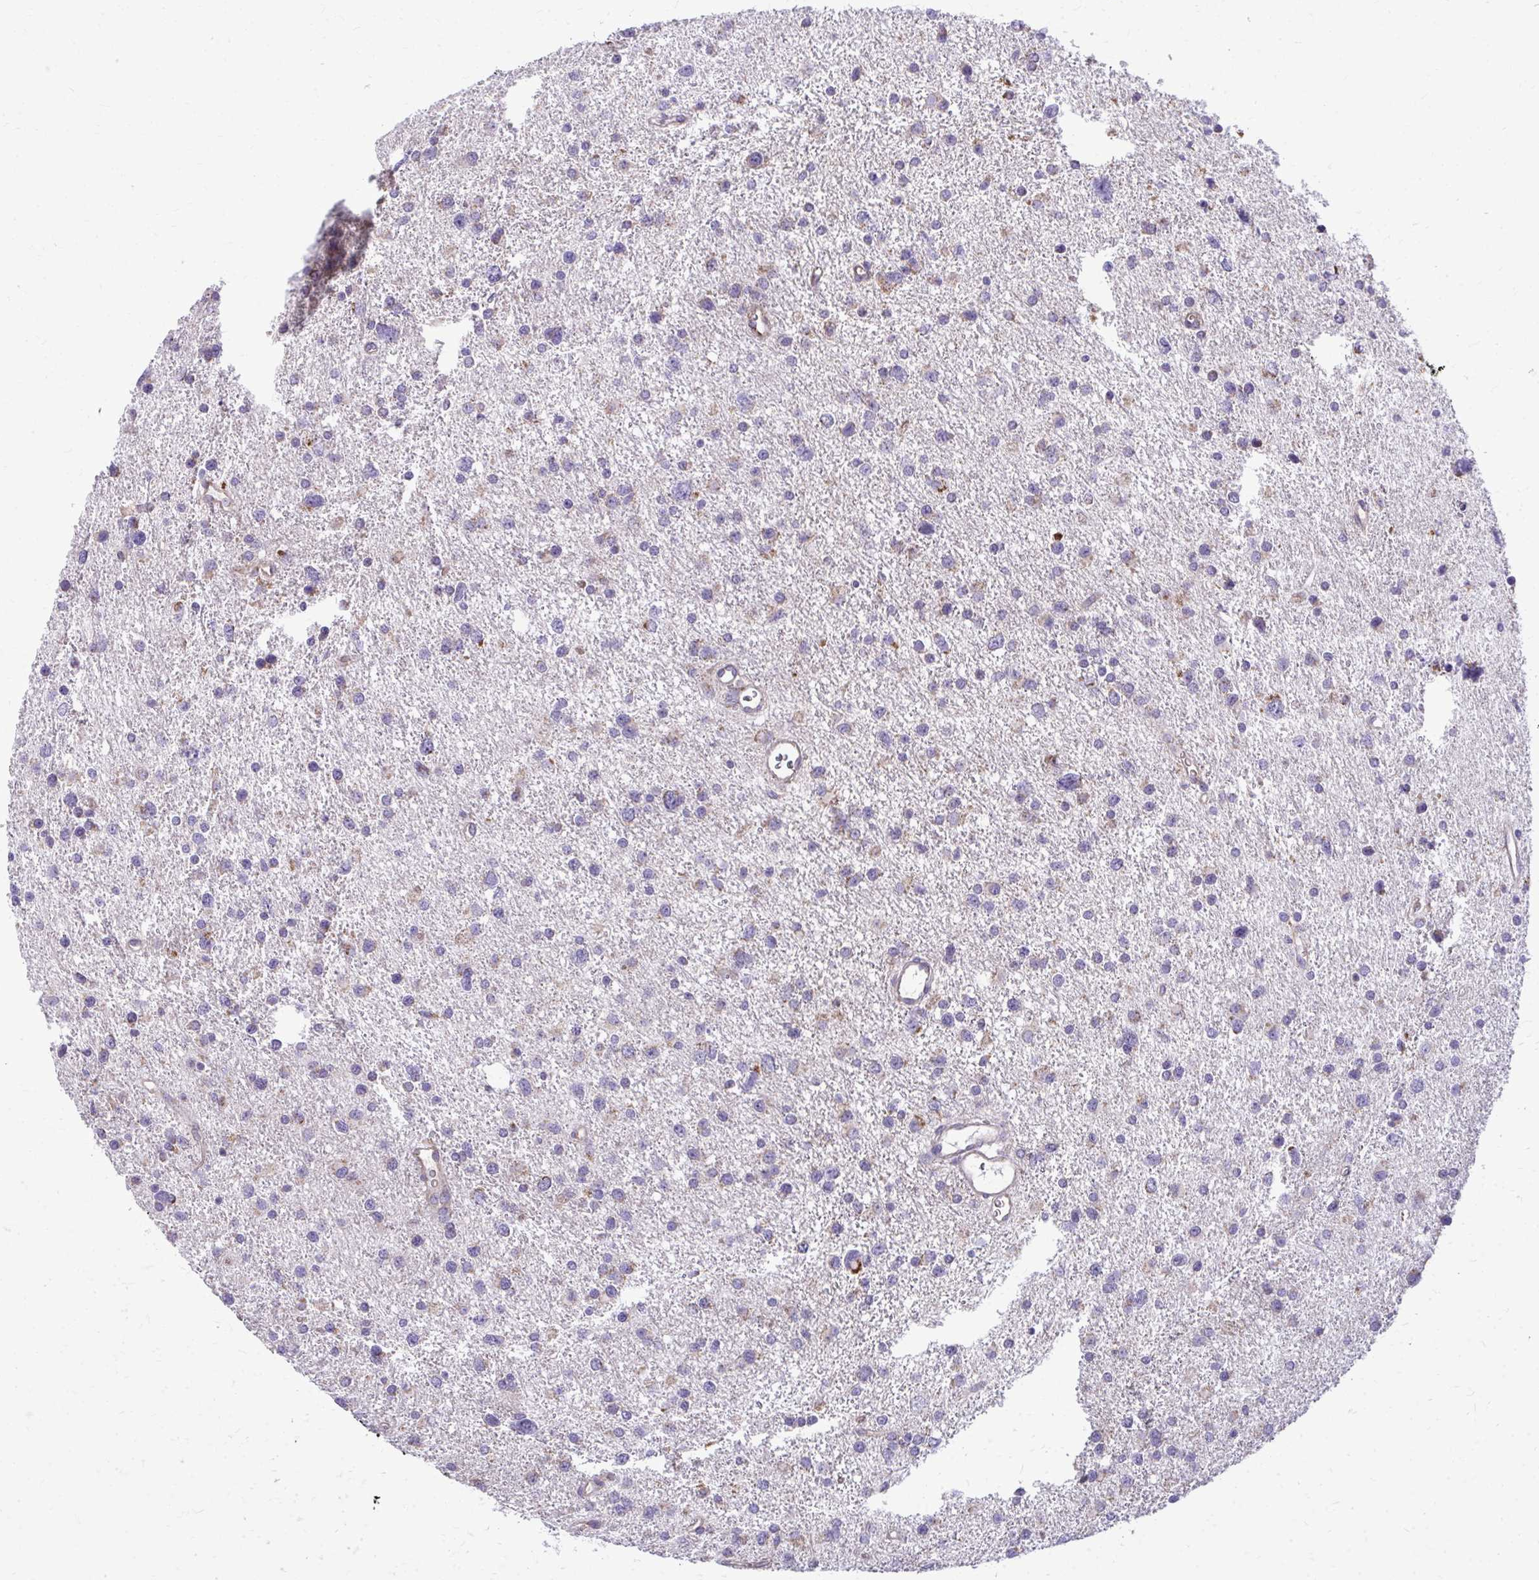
{"staining": {"intensity": "negative", "quantity": "none", "location": "none"}, "tissue": "glioma", "cell_type": "Tumor cells", "image_type": "cancer", "snomed": [{"axis": "morphology", "description": "Glioma, malignant, Low grade"}, {"axis": "topography", "description": "Brain"}], "caption": "IHC photomicrograph of neoplastic tissue: malignant low-grade glioma stained with DAB (3,3'-diaminobenzidine) displays no significant protein positivity in tumor cells.", "gene": "IFIT1", "patient": {"sex": "female", "age": 55}}